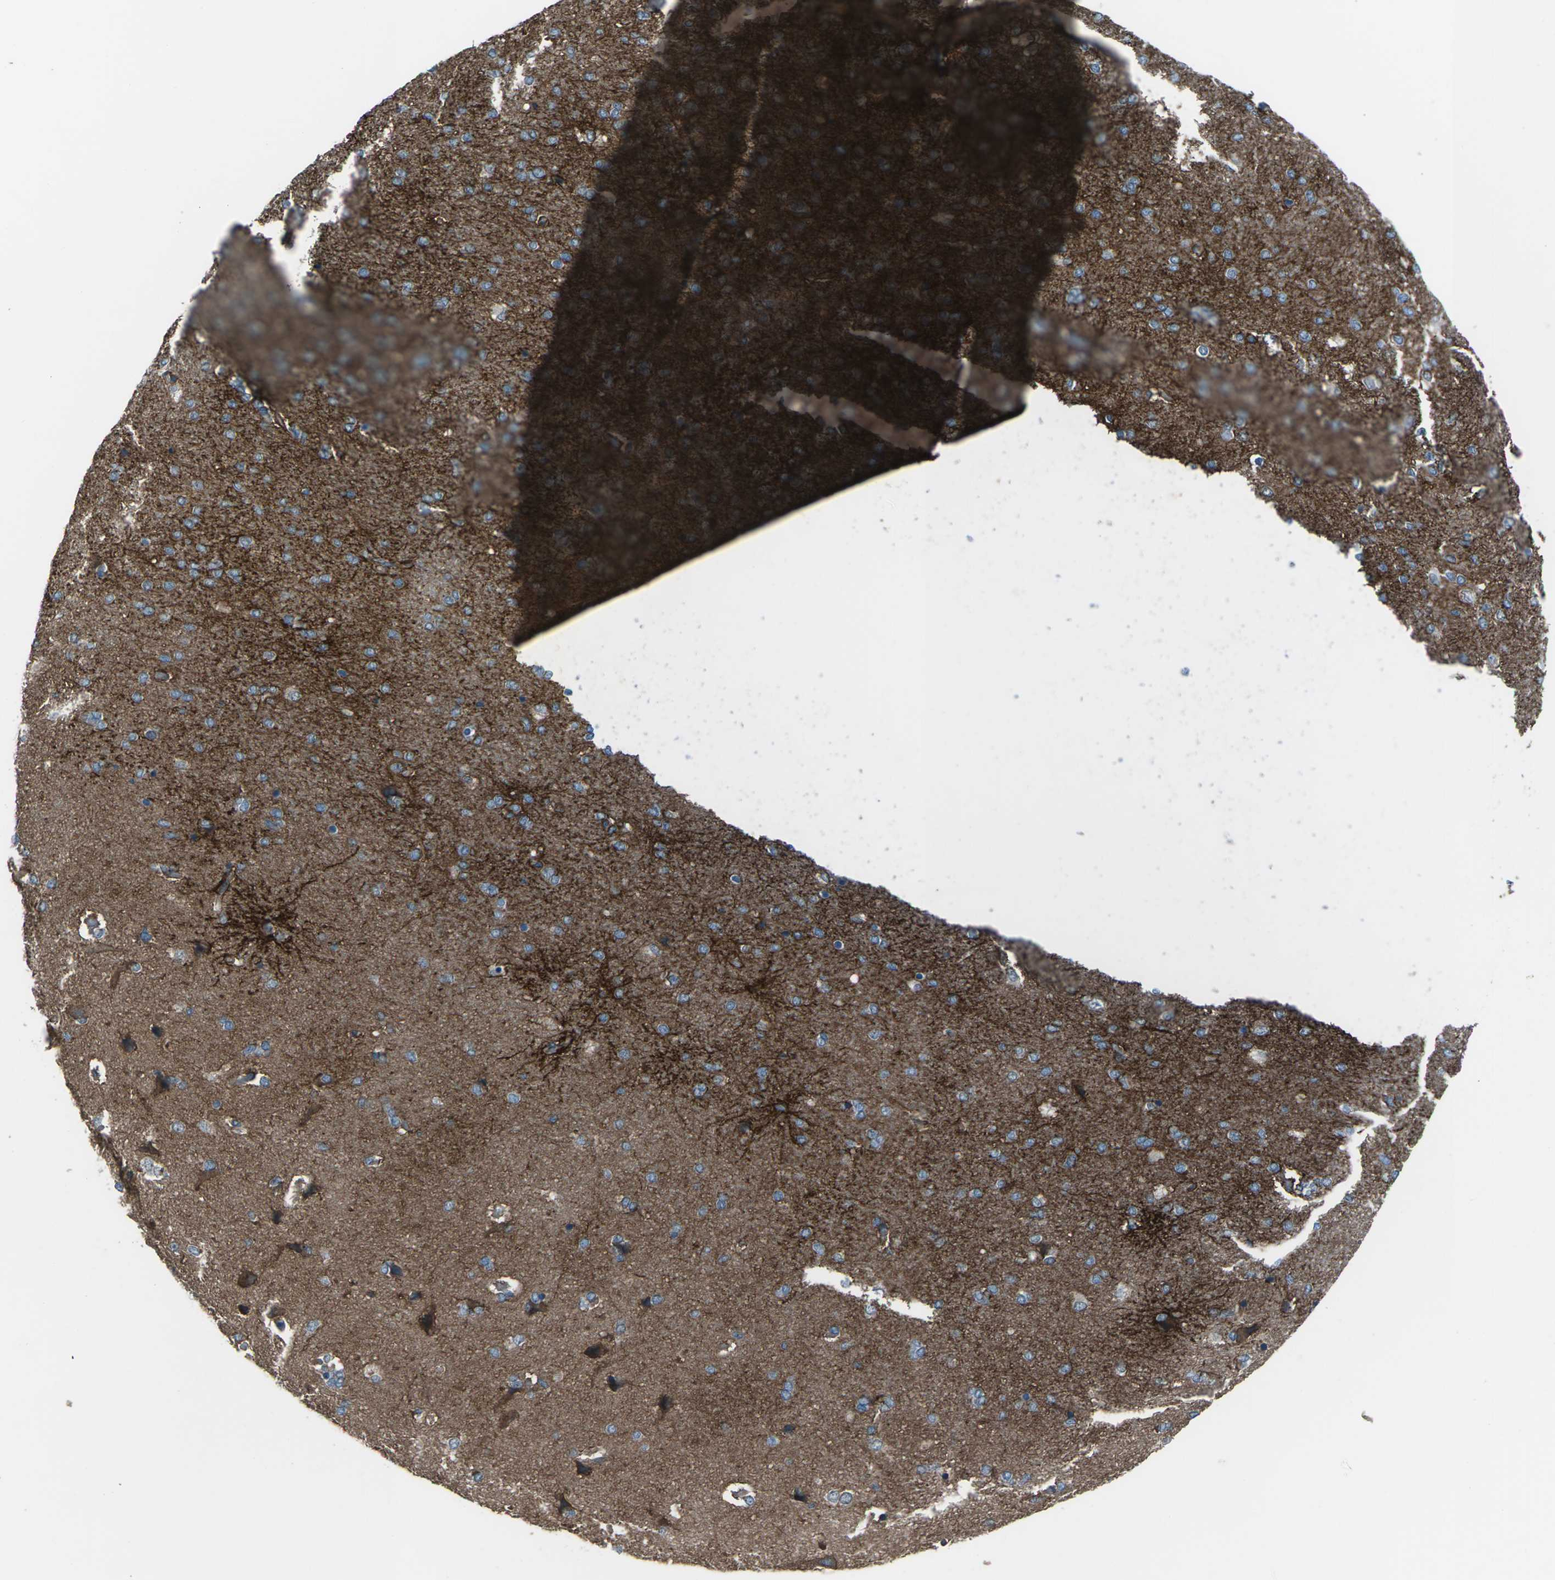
{"staining": {"intensity": "negative", "quantity": "none", "location": "none"}, "tissue": "cerebral cortex", "cell_type": "Endothelial cells", "image_type": "normal", "snomed": [{"axis": "morphology", "description": "Normal tissue, NOS"}, {"axis": "topography", "description": "Cerebral cortex"}], "caption": "IHC of benign cerebral cortex demonstrates no staining in endothelial cells.", "gene": "CMTM4", "patient": {"sex": "male", "age": 62}}